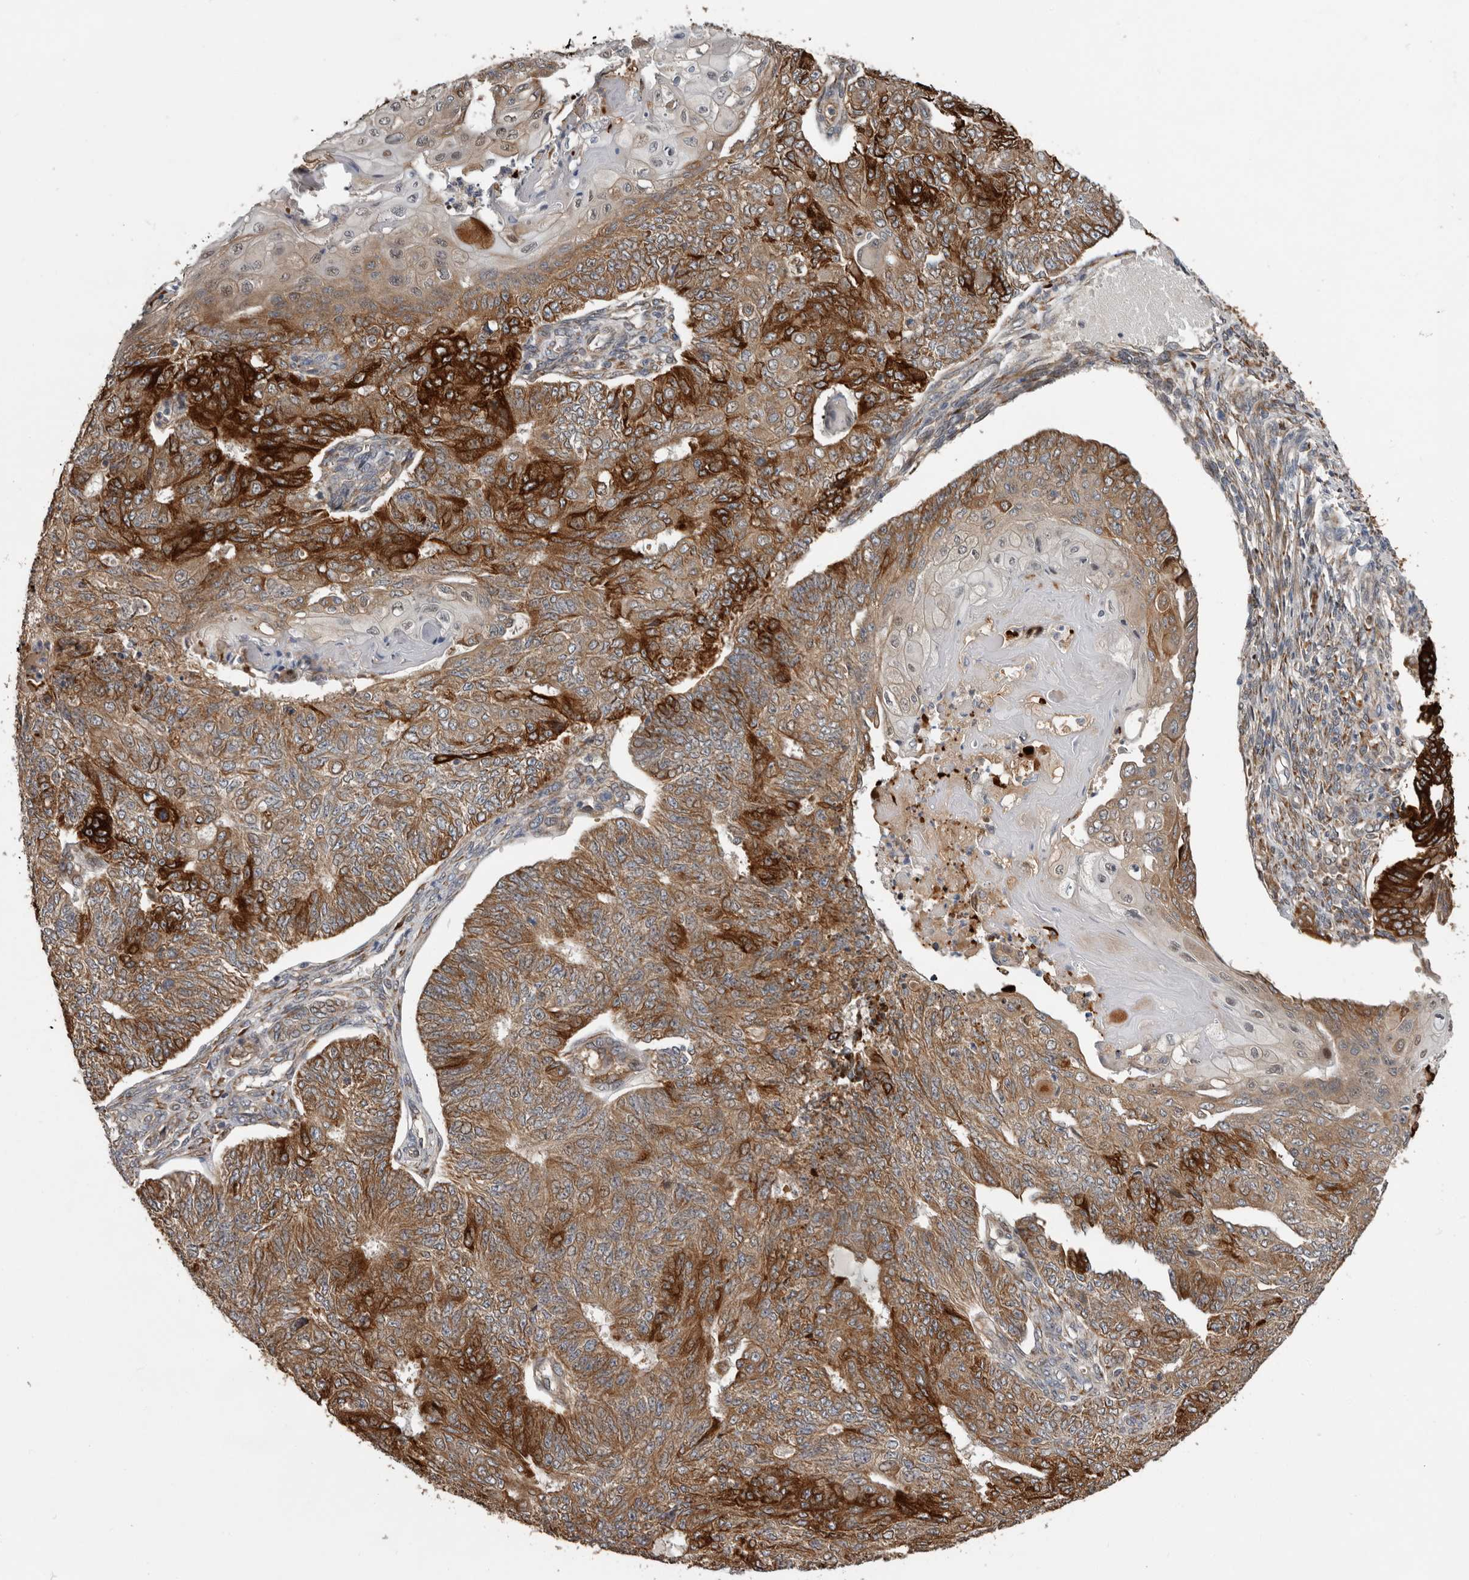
{"staining": {"intensity": "strong", "quantity": ">75%", "location": "cytoplasmic/membranous"}, "tissue": "endometrial cancer", "cell_type": "Tumor cells", "image_type": "cancer", "snomed": [{"axis": "morphology", "description": "Adenocarcinoma, NOS"}, {"axis": "topography", "description": "Endometrium"}], "caption": "A photomicrograph of human adenocarcinoma (endometrial) stained for a protein demonstrates strong cytoplasmic/membranous brown staining in tumor cells.", "gene": "MTF1", "patient": {"sex": "female", "age": 32}}